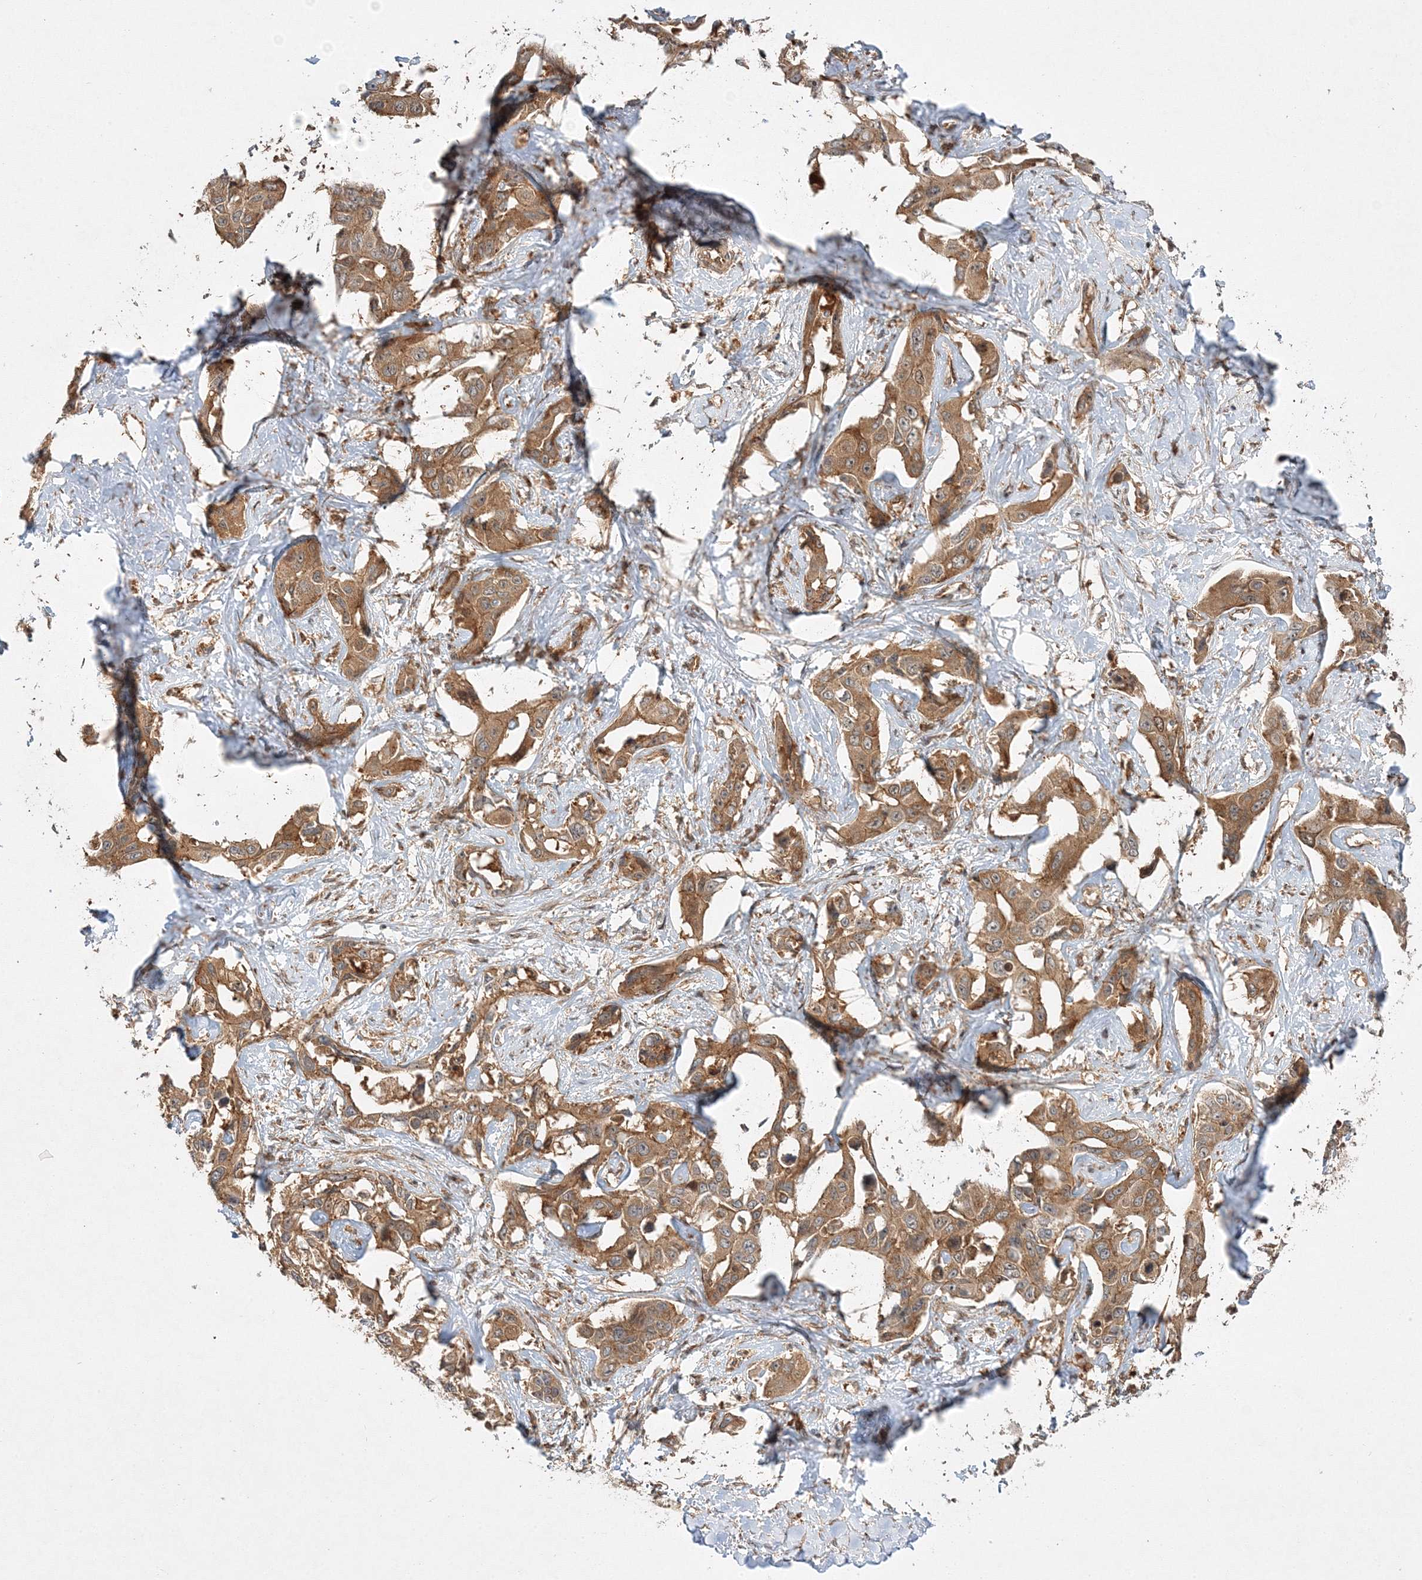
{"staining": {"intensity": "moderate", "quantity": ">75%", "location": "cytoplasmic/membranous"}, "tissue": "liver cancer", "cell_type": "Tumor cells", "image_type": "cancer", "snomed": [{"axis": "morphology", "description": "Cholangiocarcinoma"}, {"axis": "topography", "description": "Liver"}], "caption": "Brown immunohistochemical staining in liver cancer (cholangiocarcinoma) demonstrates moderate cytoplasmic/membranous expression in approximately >75% of tumor cells. (DAB = brown stain, brightfield microscopy at high magnification).", "gene": "WDR37", "patient": {"sex": "male", "age": 59}}